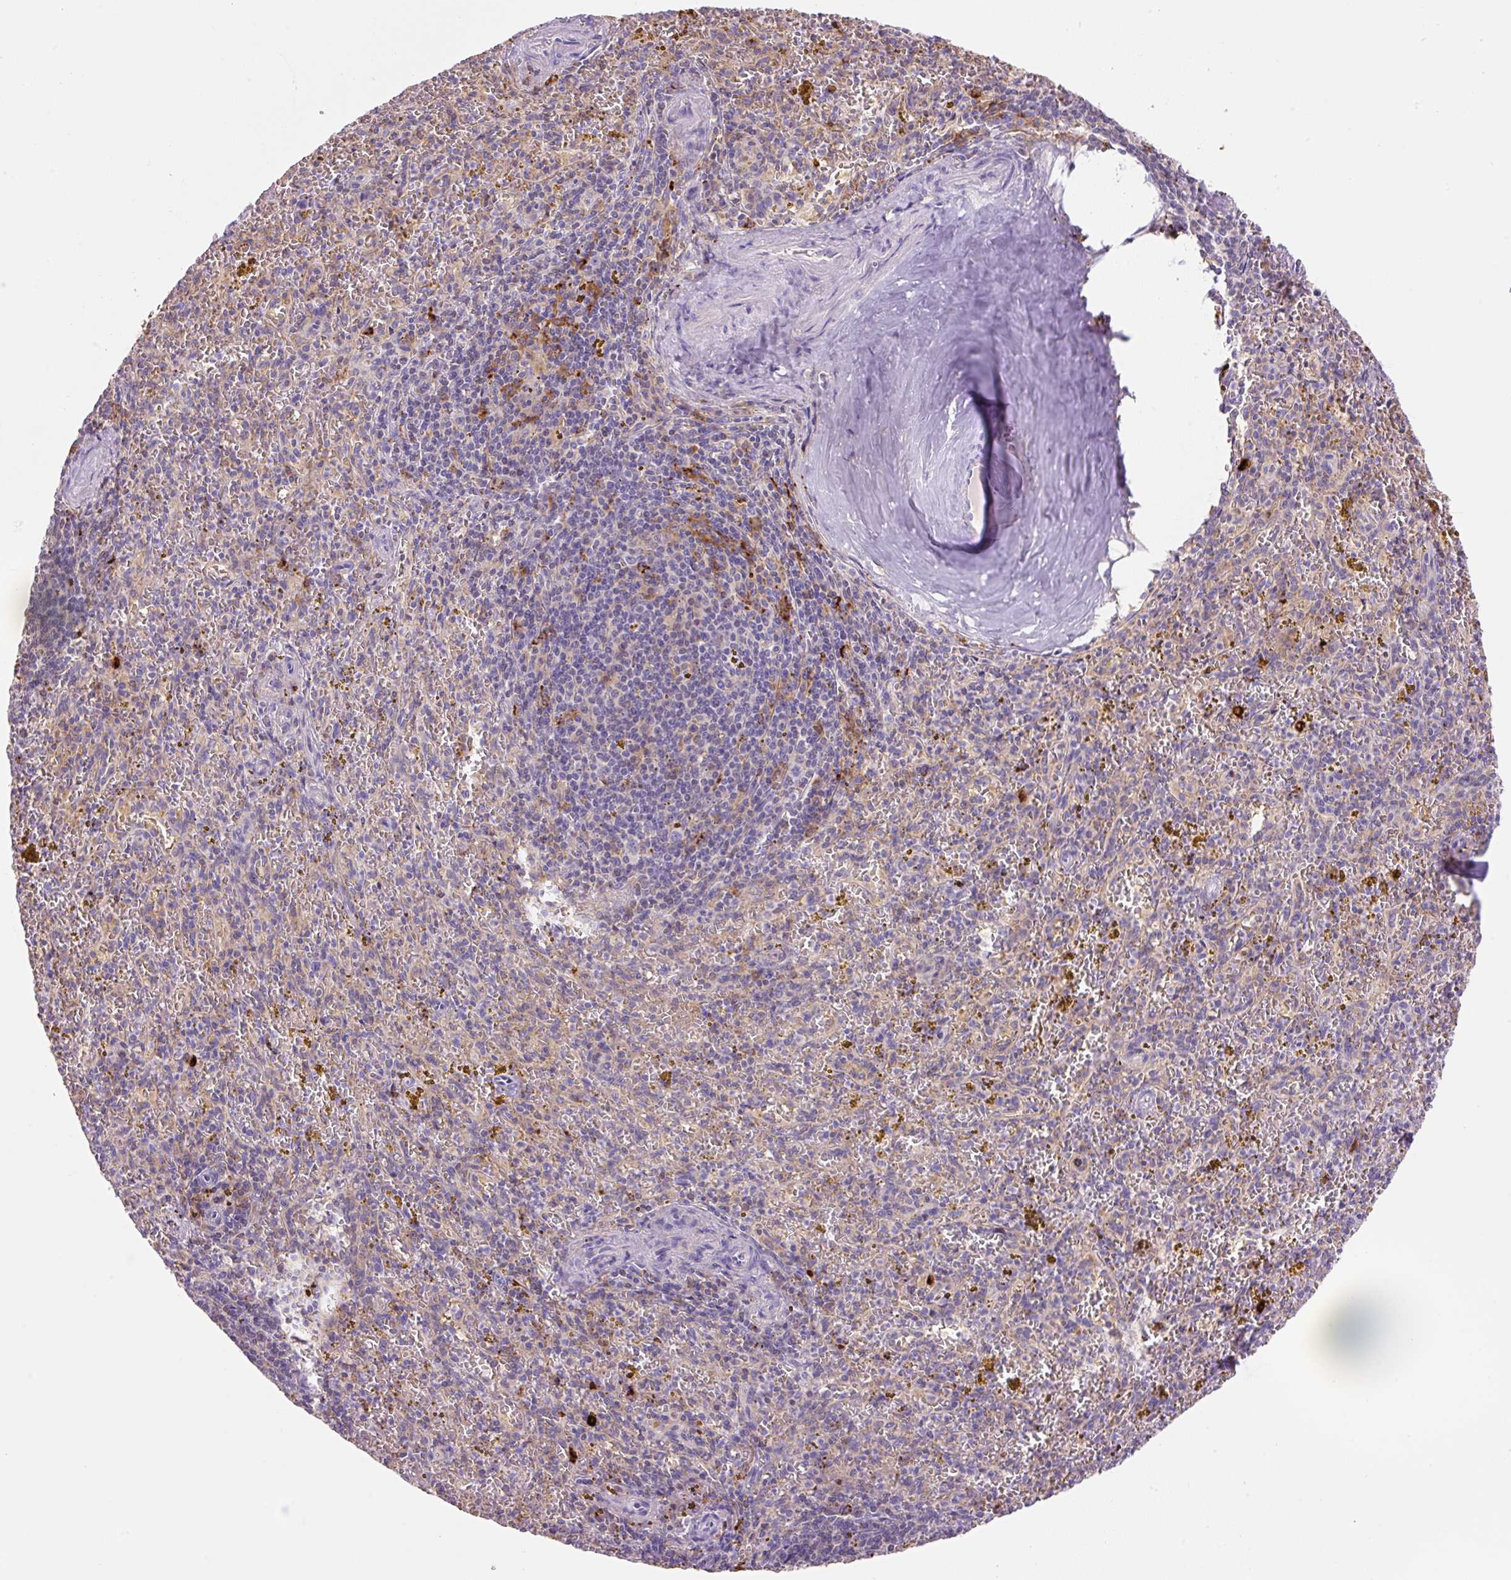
{"staining": {"intensity": "negative", "quantity": "none", "location": "none"}, "tissue": "spleen", "cell_type": "Cells in red pulp", "image_type": "normal", "snomed": [{"axis": "morphology", "description": "Normal tissue, NOS"}, {"axis": "topography", "description": "Spleen"}], "caption": "Spleen stained for a protein using immunohistochemistry demonstrates no positivity cells in red pulp.", "gene": "TDRD15", "patient": {"sex": "male", "age": 57}}